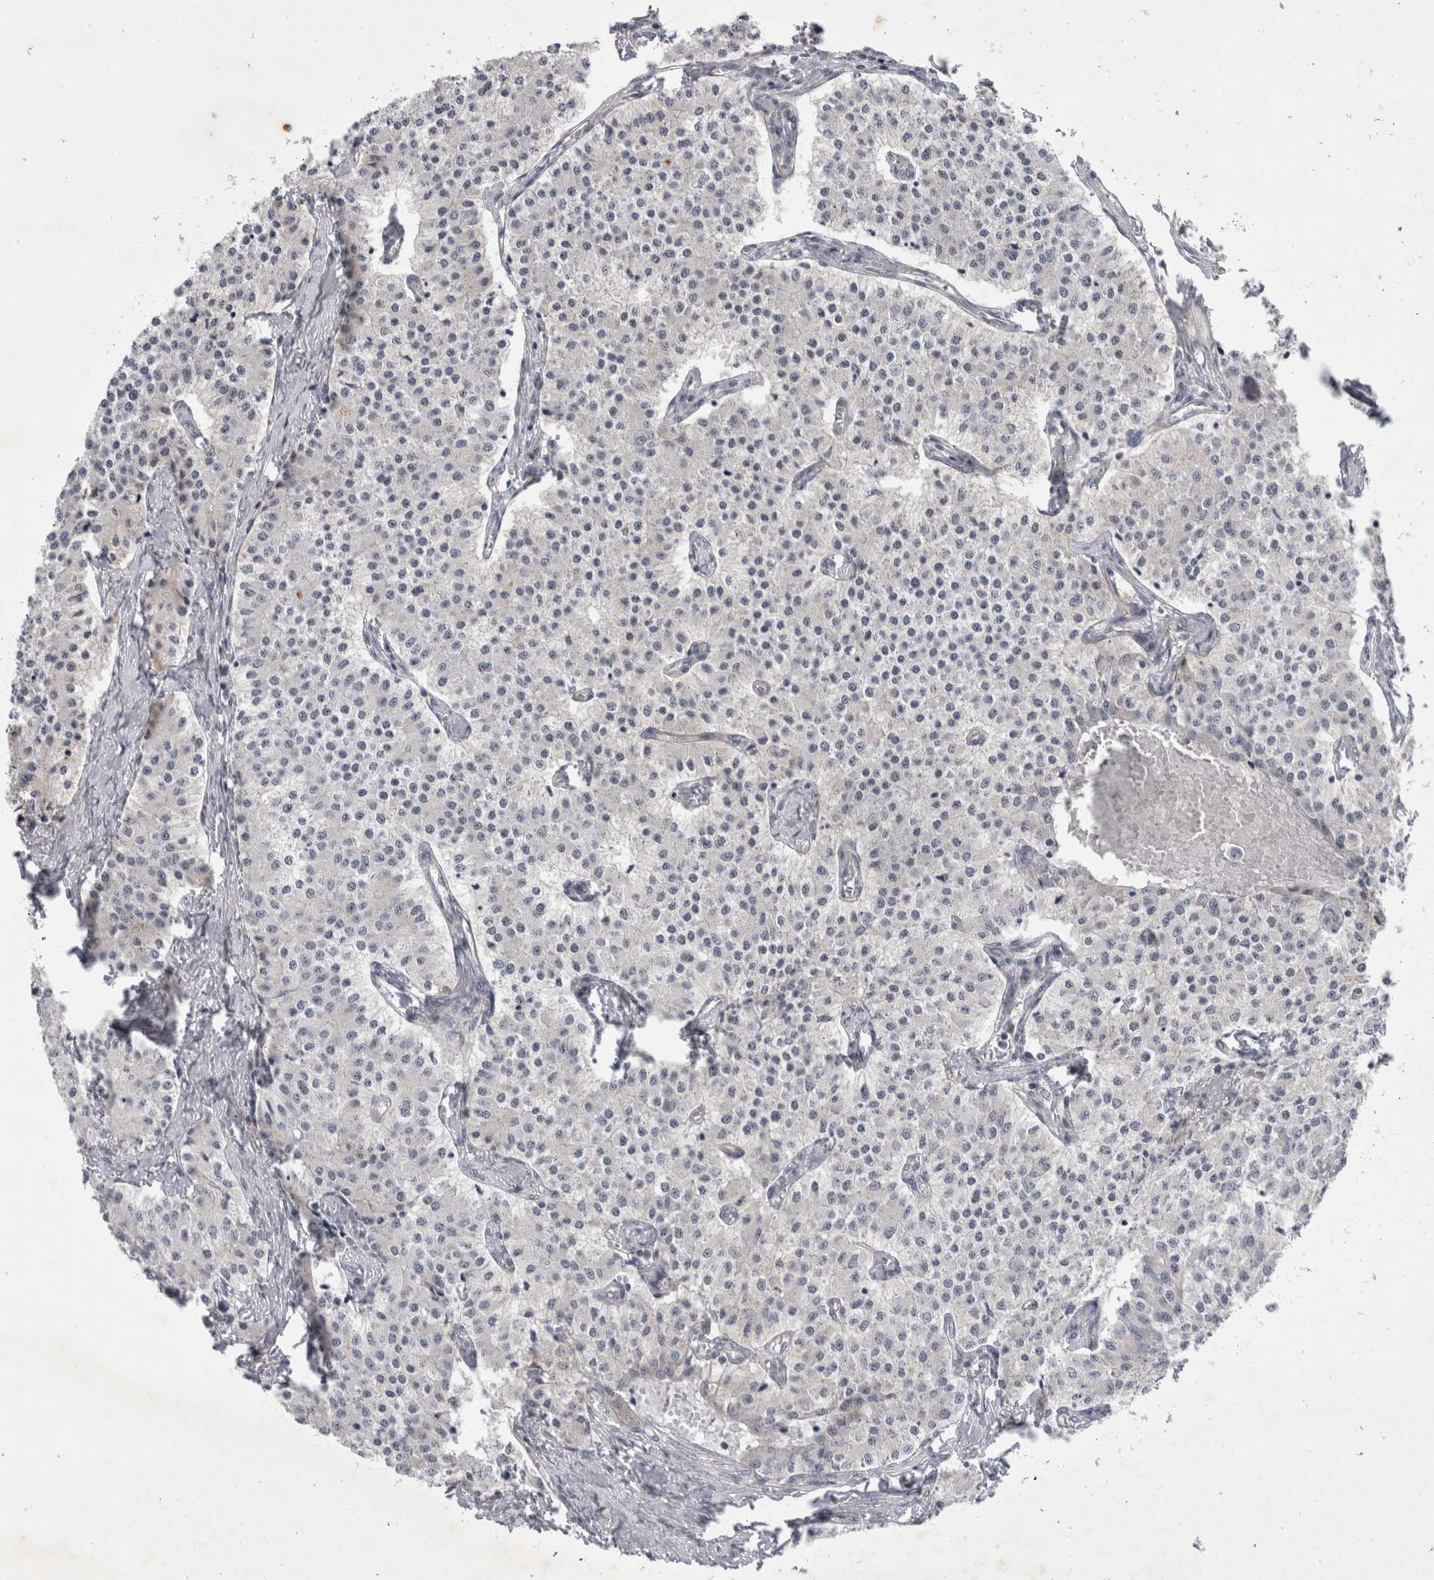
{"staining": {"intensity": "negative", "quantity": "none", "location": "none"}, "tissue": "carcinoid", "cell_type": "Tumor cells", "image_type": "cancer", "snomed": [{"axis": "morphology", "description": "Carcinoid, malignant, NOS"}, {"axis": "topography", "description": "Colon"}], "caption": "Carcinoid stained for a protein using immunohistochemistry (IHC) displays no positivity tumor cells.", "gene": "PARP11", "patient": {"sex": "female", "age": 52}}